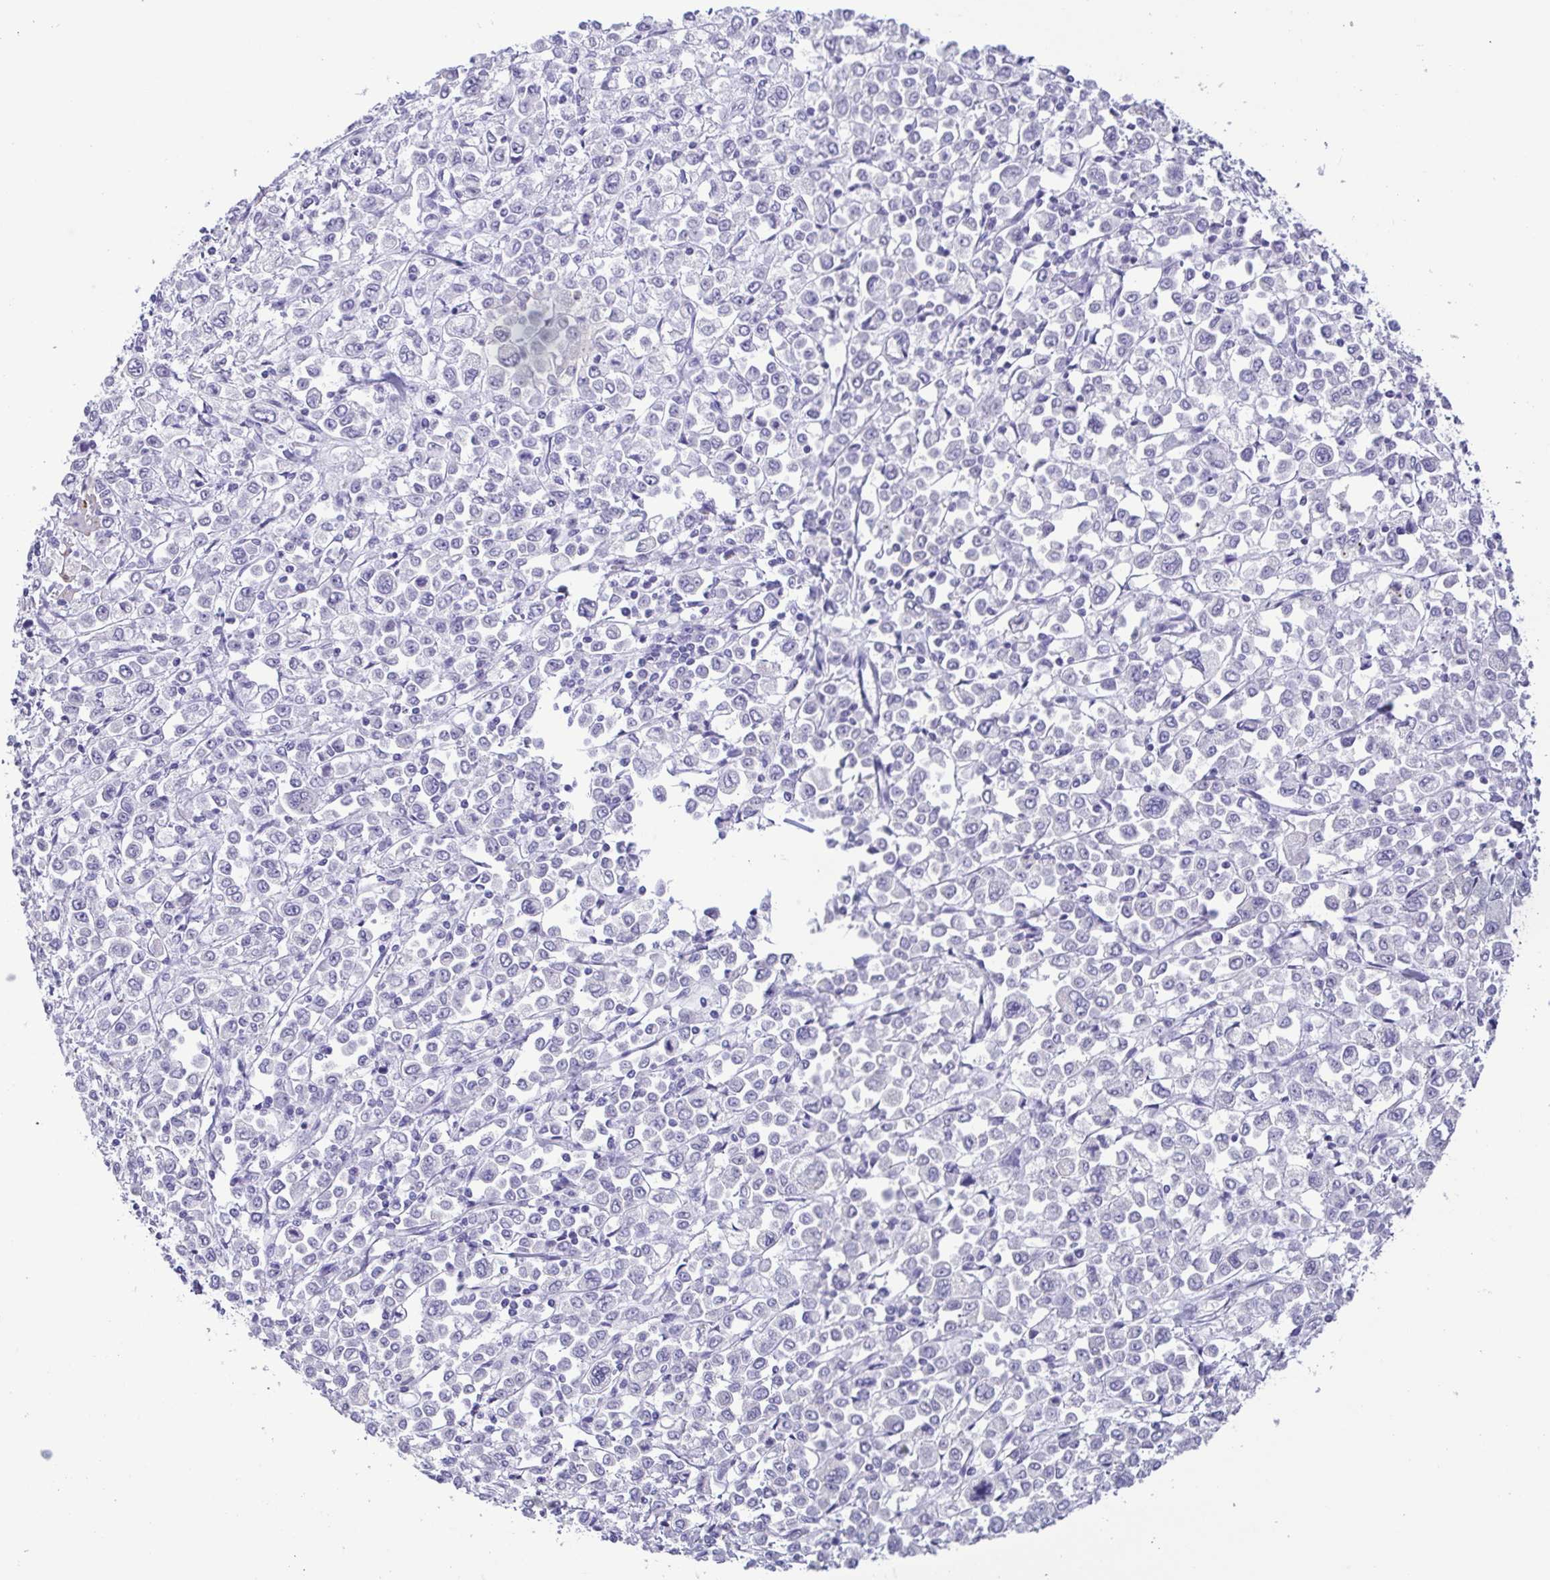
{"staining": {"intensity": "negative", "quantity": "none", "location": "none"}, "tissue": "stomach cancer", "cell_type": "Tumor cells", "image_type": "cancer", "snomed": [{"axis": "morphology", "description": "Adenocarcinoma, NOS"}, {"axis": "topography", "description": "Stomach, upper"}], "caption": "This is an immunohistochemistry (IHC) image of adenocarcinoma (stomach). There is no staining in tumor cells.", "gene": "MYL7", "patient": {"sex": "male", "age": 70}}